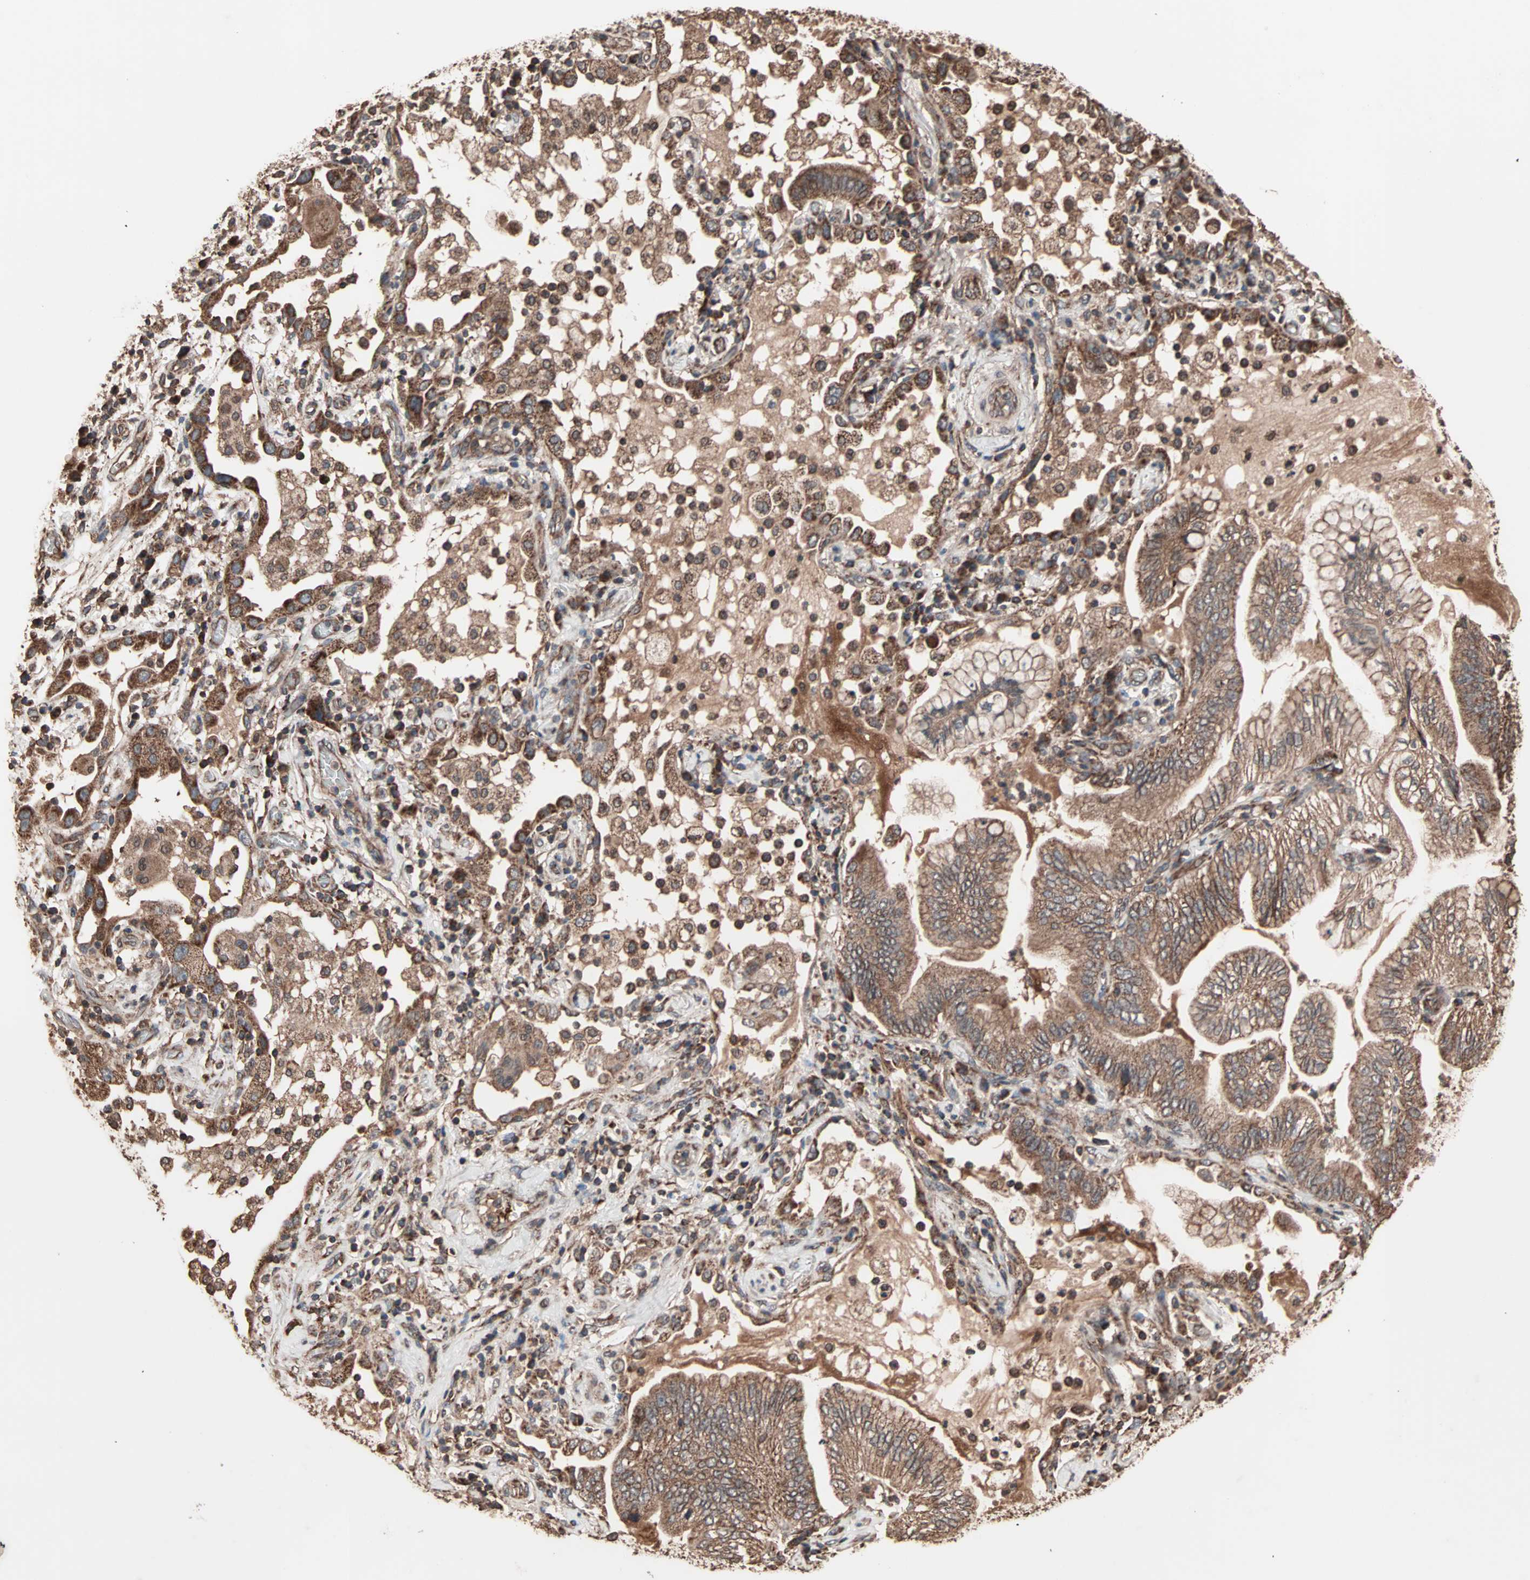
{"staining": {"intensity": "moderate", "quantity": ">75%", "location": "cytoplasmic/membranous"}, "tissue": "lung cancer", "cell_type": "Tumor cells", "image_type": "cancer", "snomed": [{"axis": "morphology", "description": "Normal tissue, NOS"}, {"axis": "morphology", "description": "Adenocarcinoma, NOS"}, {"axis": "topography", "description": "Bronchus"}, {"axis": "topography", "description": "Lung"}], "caption": "High-power microscopy captured an immunohistochemistry (IHC) micrograph of lung adenocarcinoma, revealing moderate cytoplasmic/membranous positivity in approximately >75% of tumor cells. Immunohistochemistry (ihc) stains the protein of interest in brown and the nuclei are stained blue.", "gene": "MRPL2", "patient": {"sex": "female", "age": 70}}